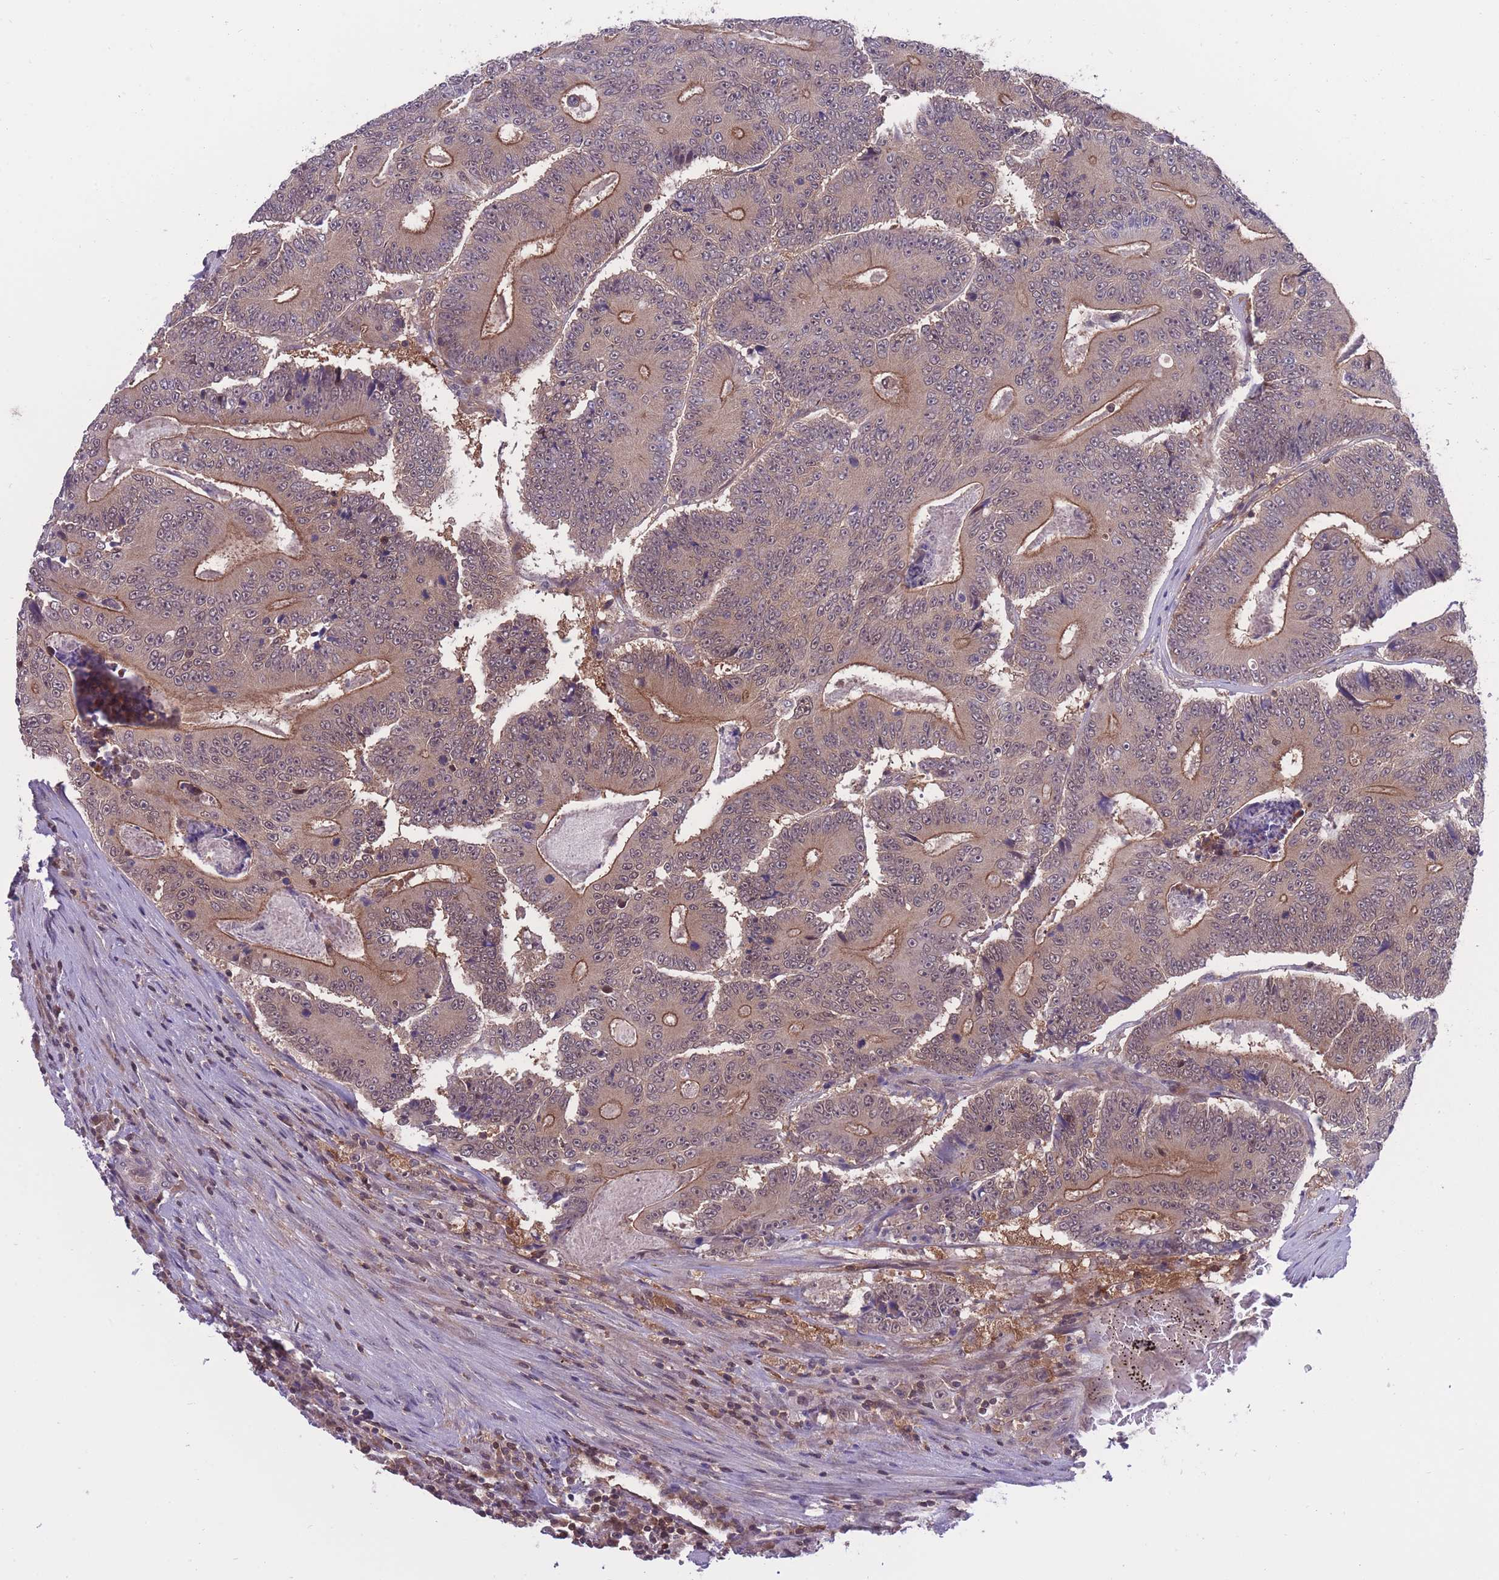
{"staining": {"intensity": "moderate", "quantity": "25%-75%", "location": "cytoplasmic/membranous"}, "tissue": "colorectal cancer", "cell_type": "Tumor cells", "image_type": "cancer", "snomed": [{"axis": "morphology", "description": "Adenocarcinoma, NOS"}, {"axis": "topography", "description": "Colon"}], "caption": "Immunohistochemical staining of human adenocarcinoma (colorectal) exhibits moderate cytoplasmic/membranous protein expression in about 25%-75% of tumor cells.", "gene": "UBE2N", "patient": {"sex": "male", "age": 83}}